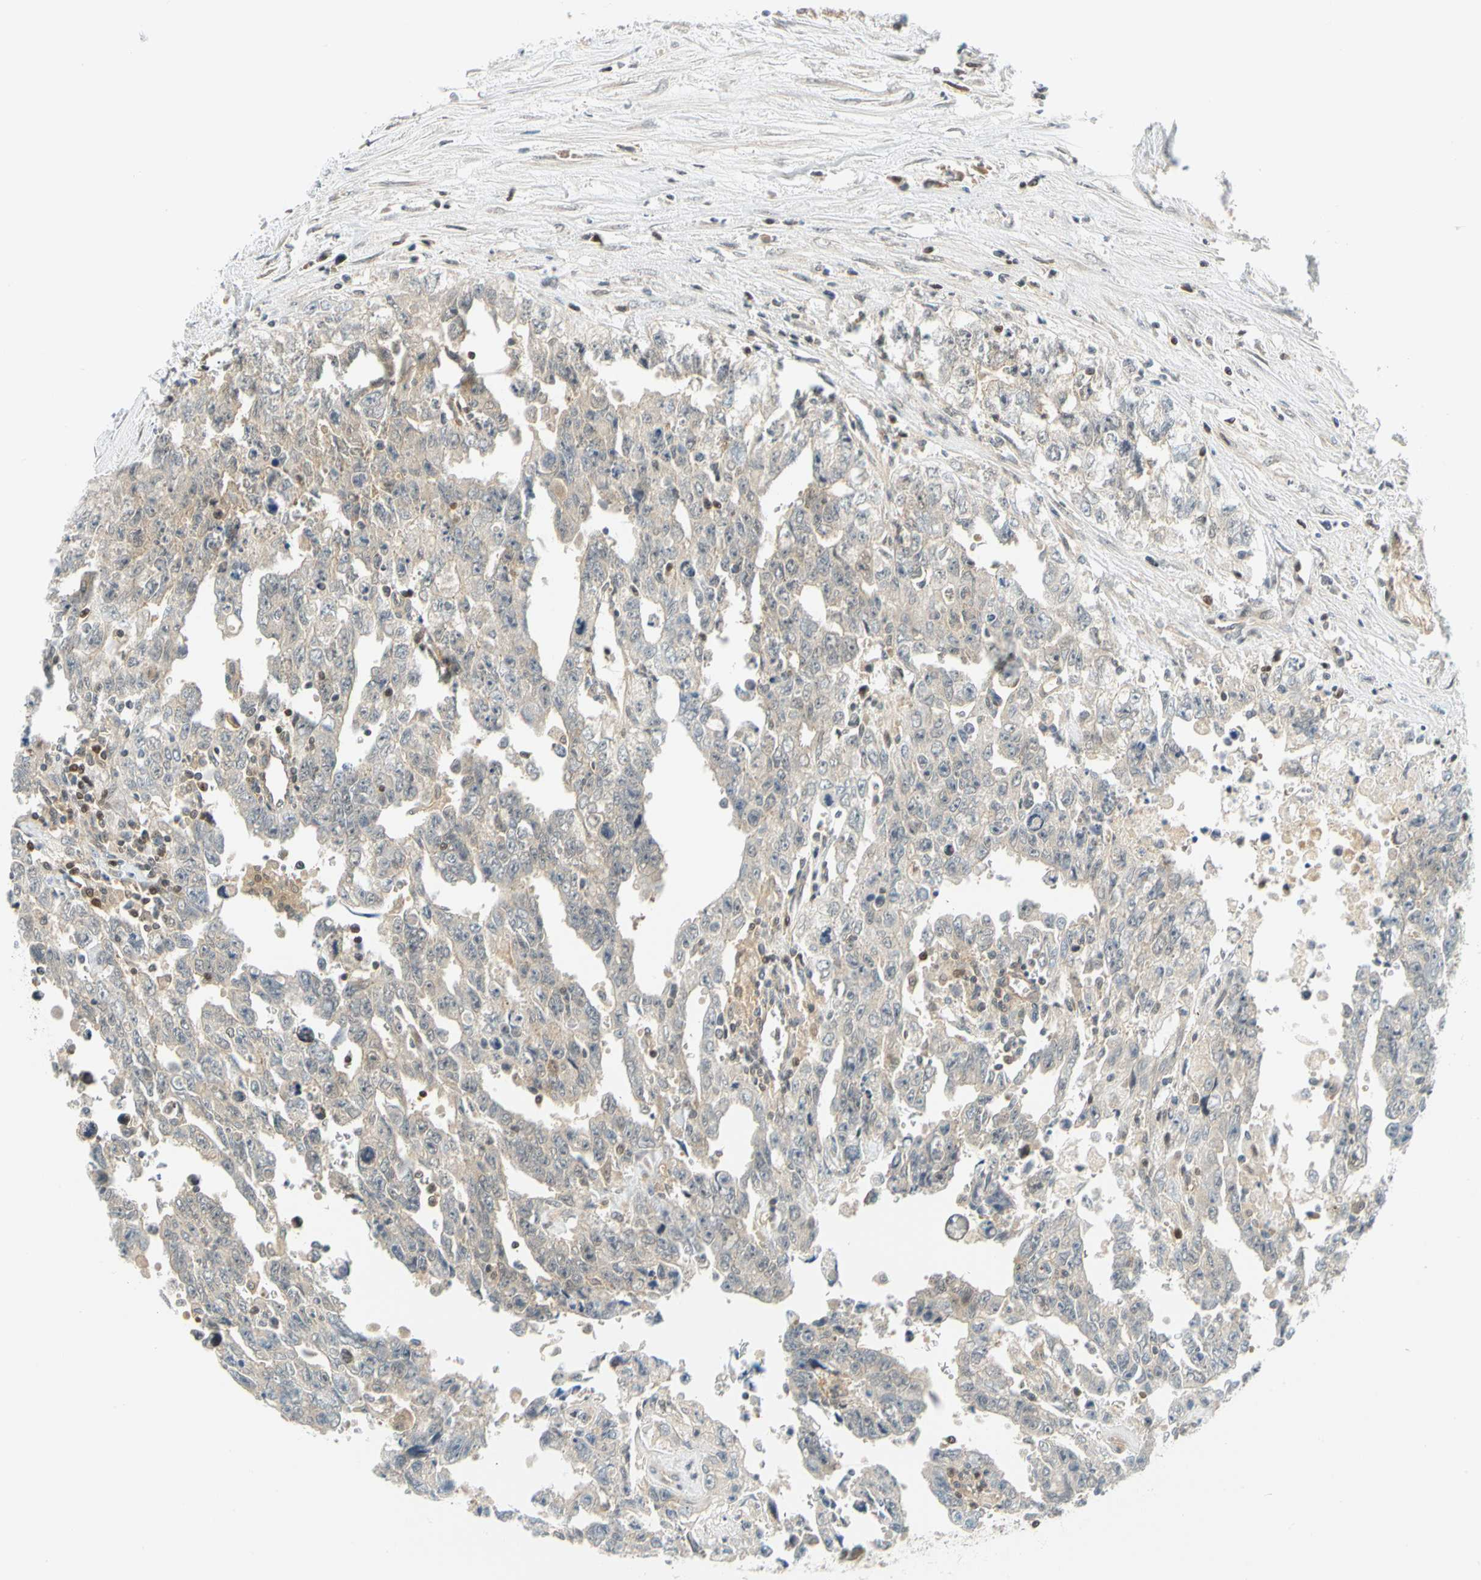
{"staining": {"intensity": "negative", "quantity": "none", "location": "none"}, "tissue": "testis cancer", "cell_type": "Tumor cells", "image_type": "cancer", "snomed": [{"axis": "morphology", "description": "Carcinoma, Embryonal, NOS"}, {"axis": "topography", "description": "Testis"}], "caption": "Immunohistochemical staining of embryonal carcinoma (testis) displays no significant expression in tumor cells. (Brightfield microscopy of DAB immunohistochemistry (IHC) at high magnification).", "gene": "MAPK9", "patient": {"sex": "male", "age": 28}}